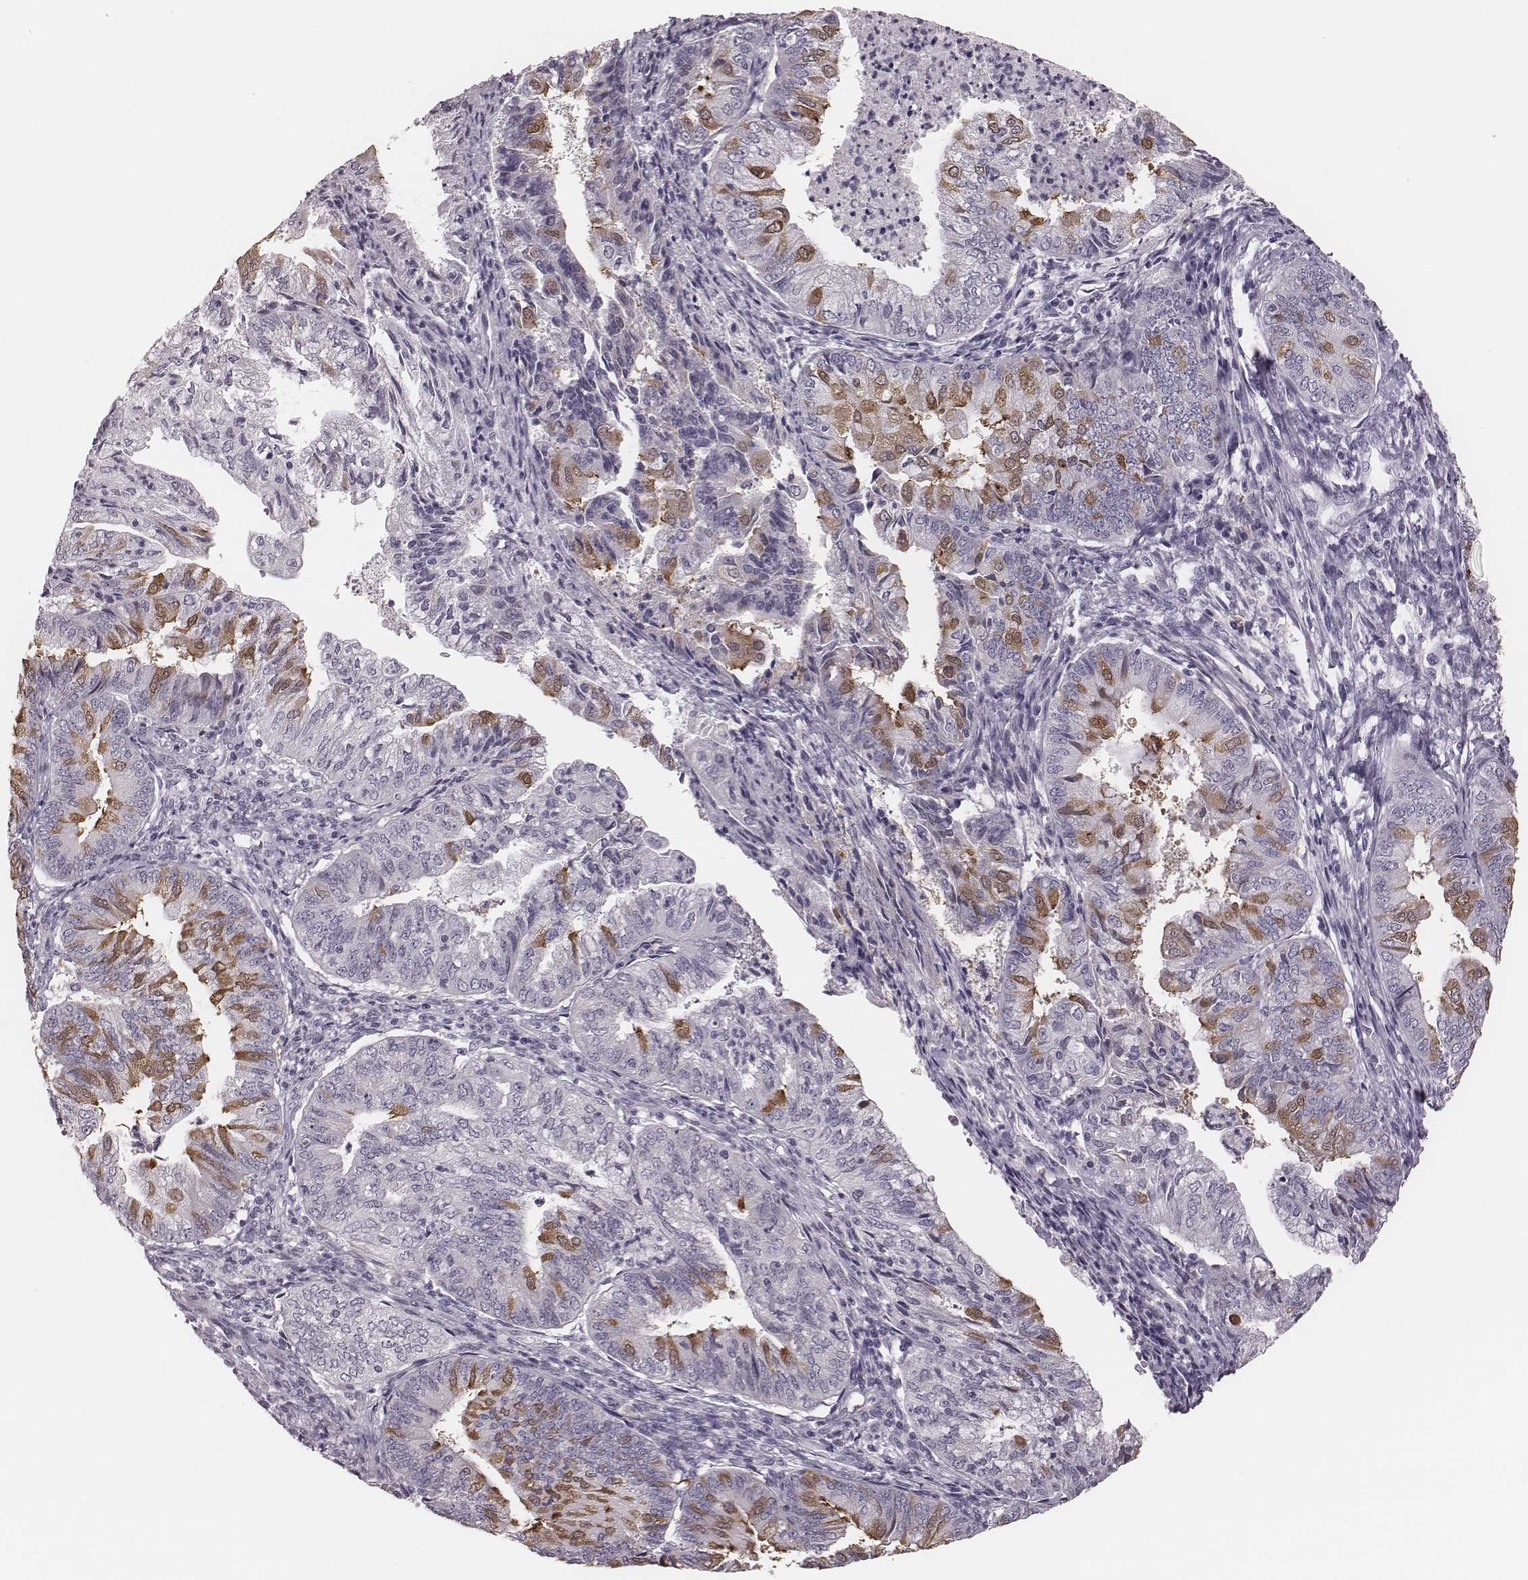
{"staining": {"intensity": "moderate", "quantity": "<25%", "location": "cytoplasmic/membranous"}, "tissue": "endometrial cancer", "cell_type": "Tumor cells", "image_type": "cancer", "snomed": [{"axis": "morphology", "description": "Adenocarcinoma, NOS"}, {"axis": "topography", "description": "Endometrium"}], "caption": "This is a histology image of immunohistochemistry staining of endometrial adenocarcinoma, which shows moderate expression in the cytoplasmic/membranous of tumor cells.", "gene": "SPA17", "patient": {"sex": "female", "age": 55}}